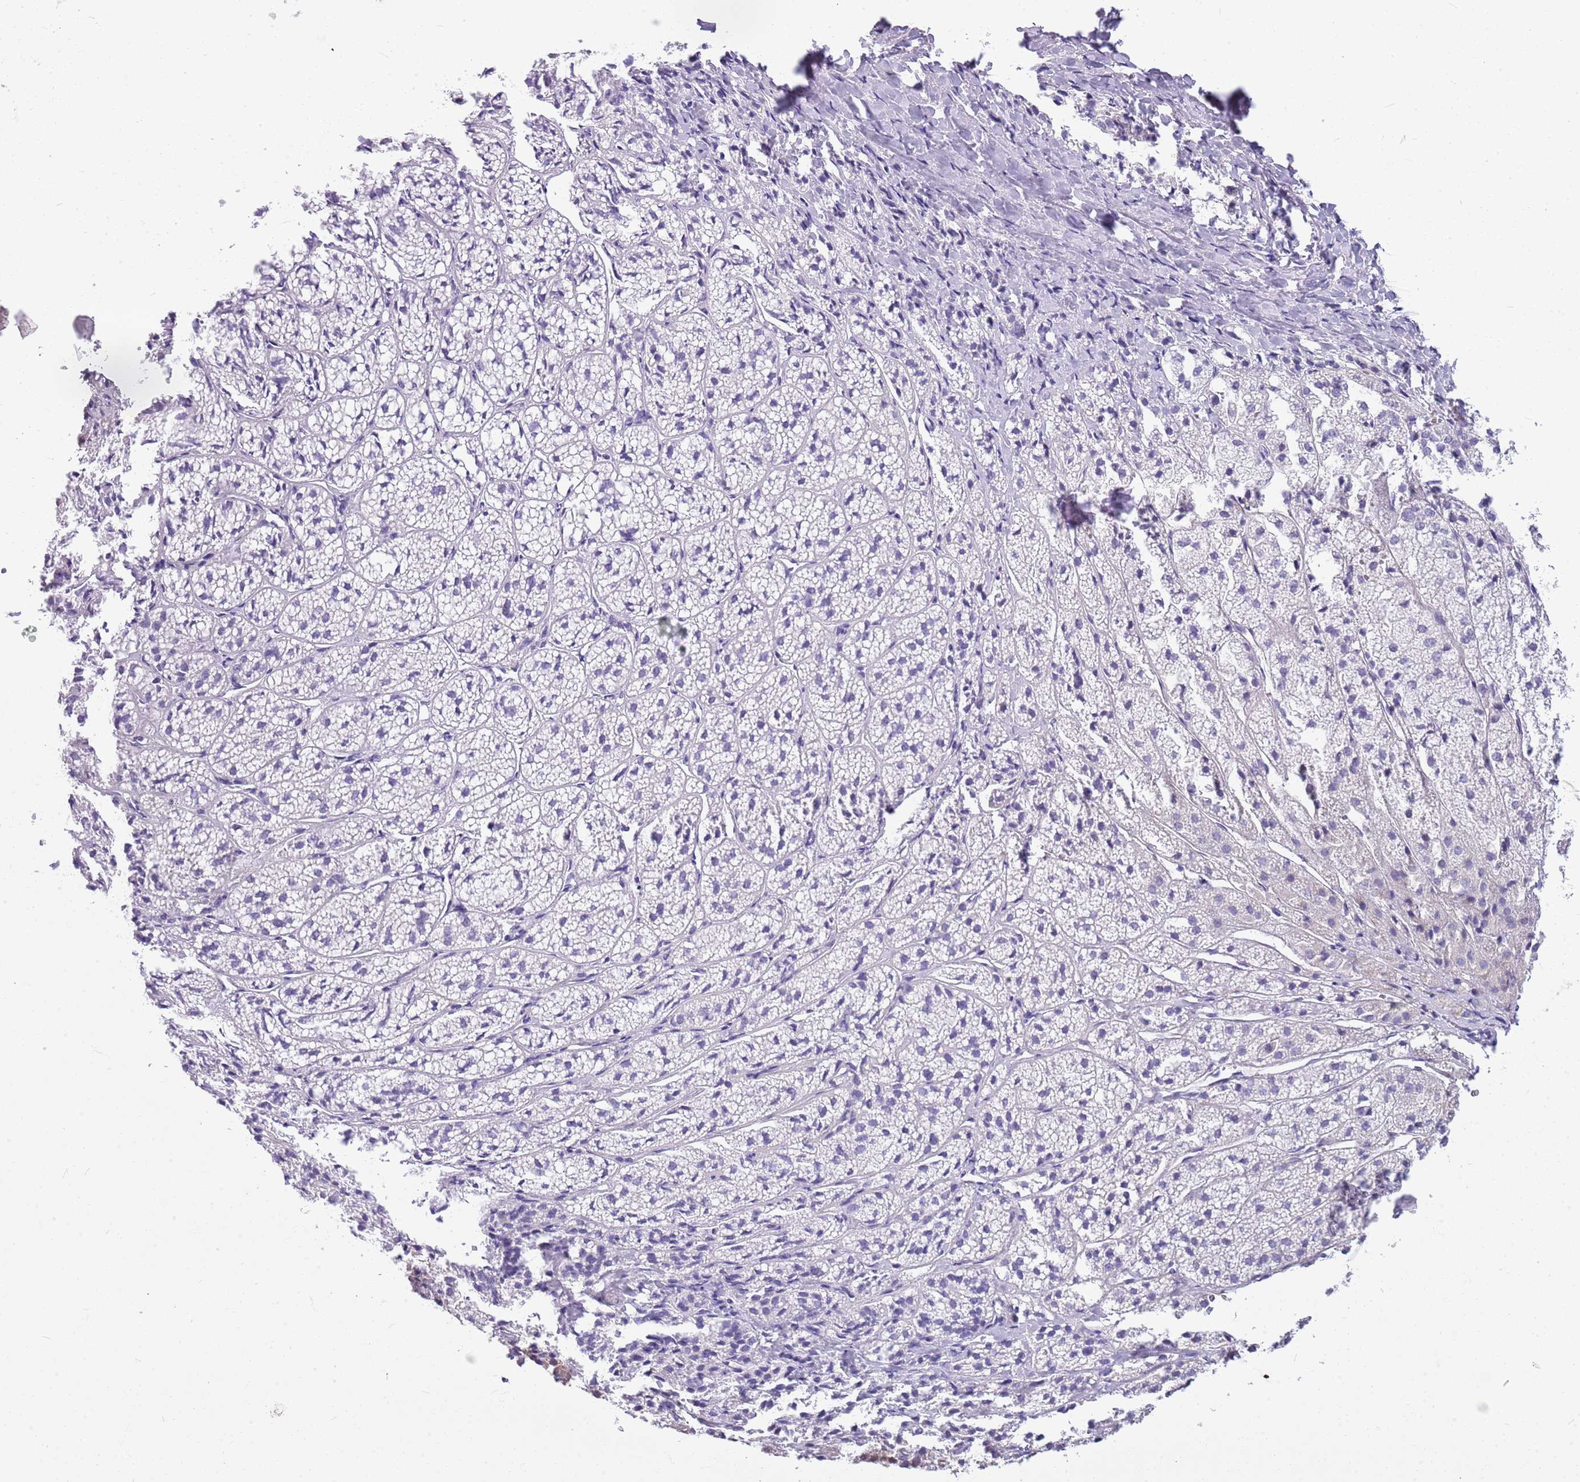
{"staining": {"intensity": "moderate", "quantity": "25%-75%", "location": "nuclear"}, "tissue": "adrenal gland", "cell_type": "Glandular cells", "image_type": "normal", "snomed": [{"axis": "morphology", "description": "Normal tissue, NOS"}, {"axis": "topography", "description": "Adrenal gland"}], "caption": "High-power microscopy captured an immunohistochemistry (IHC) histopathology image of normal adrenal gland, revealing moderate nuclear positivity in approximately 25%-75% of glandular cells.", "gene": "DHX32", "patient": {"sex": "female", "age": 44}}